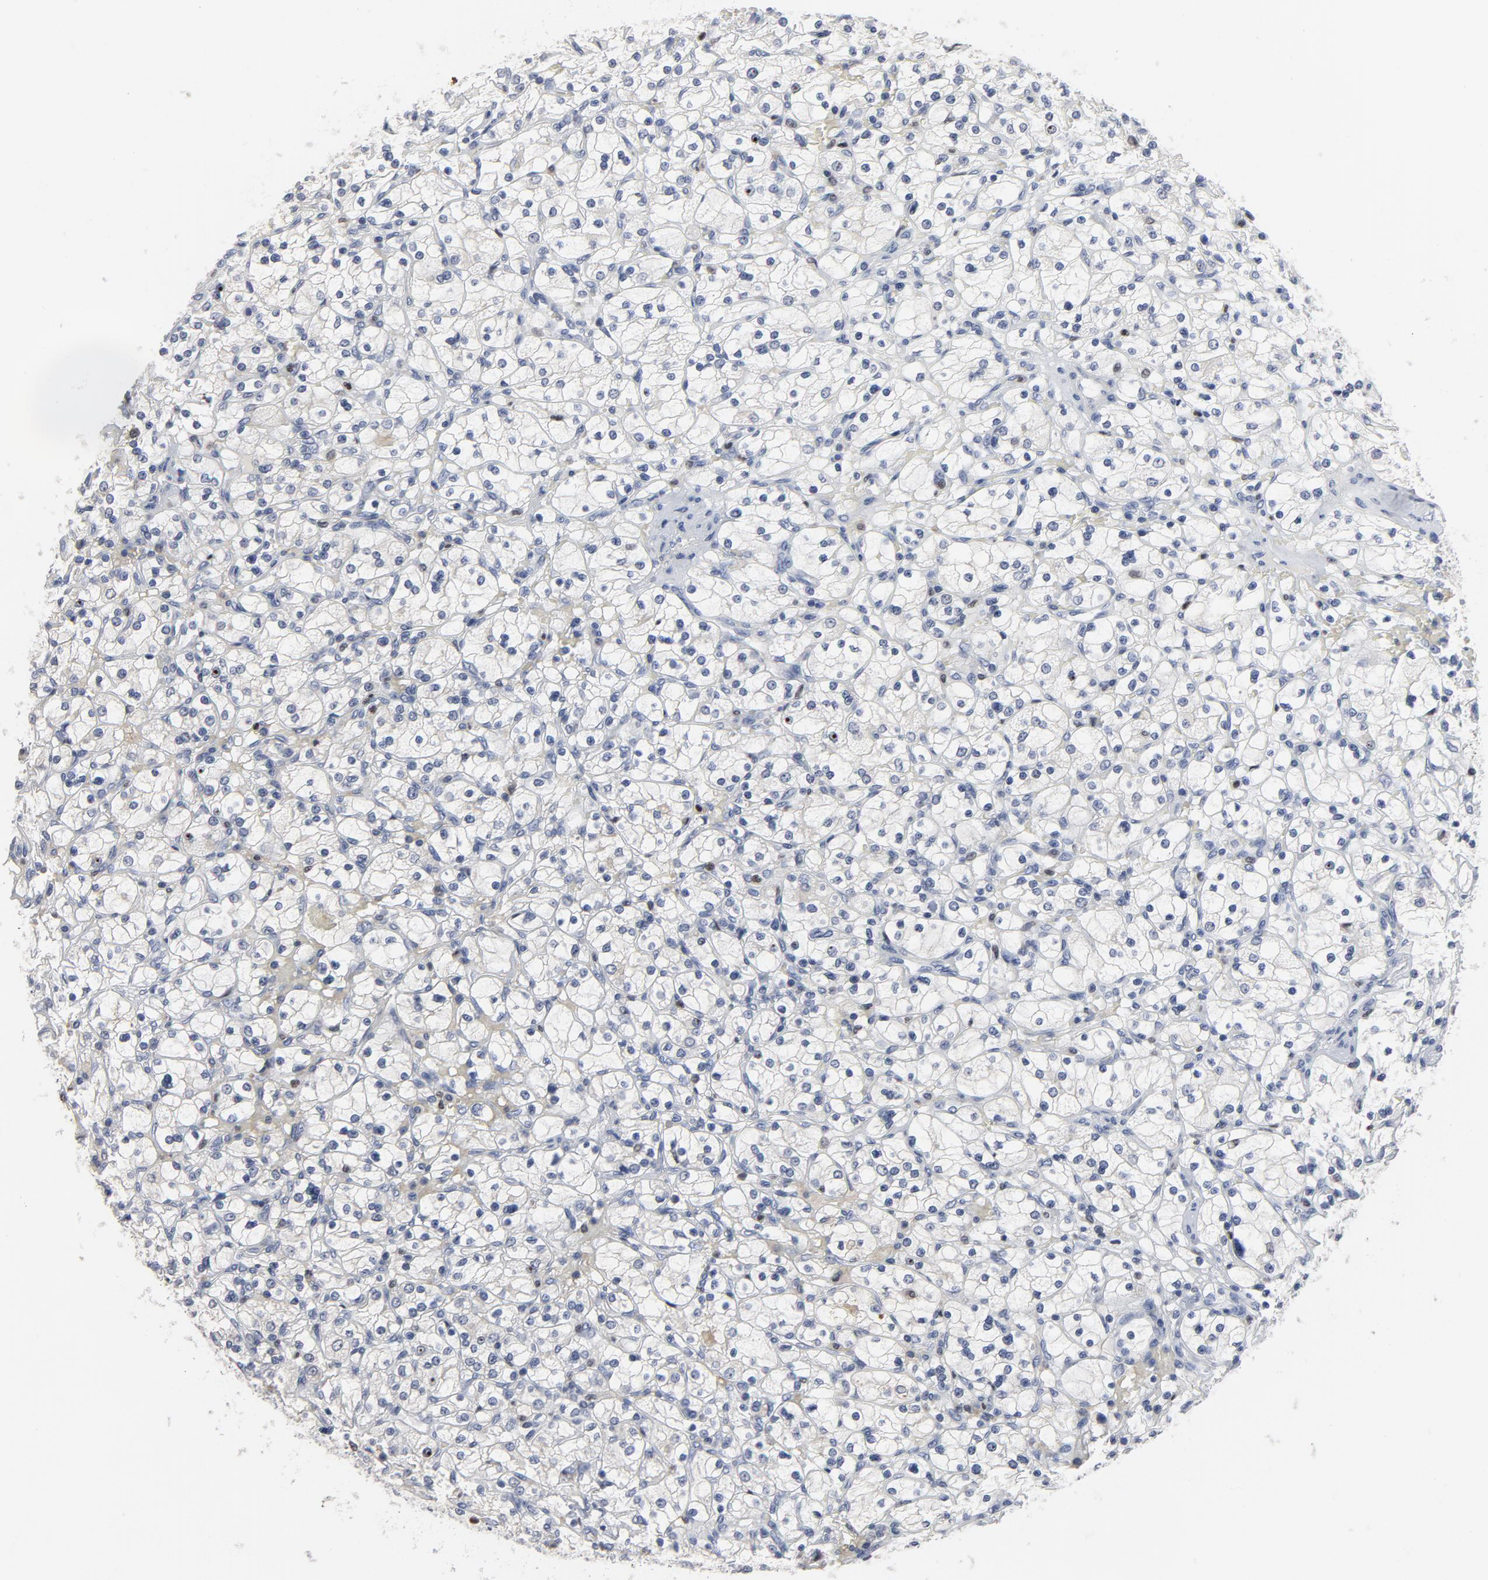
{"staining": {"intensity": "negative", "quantity": "none", "location": "none"}, "tissue": "renal cancer", "cell_type": "Tumor cells", "image_type": "cancer", "snomed": [{"axis": "morphology", "description": "Adenocarcinoma, NOS"}, {"axis": "topography", "description": "Kidney"}], "caption": "Renal adenocarcinoma was stained to show a protein in brown. There is no significant positivity in tumor cells.", "gene": "SPI1", "patient": {"sex": "female", "age": 83}}